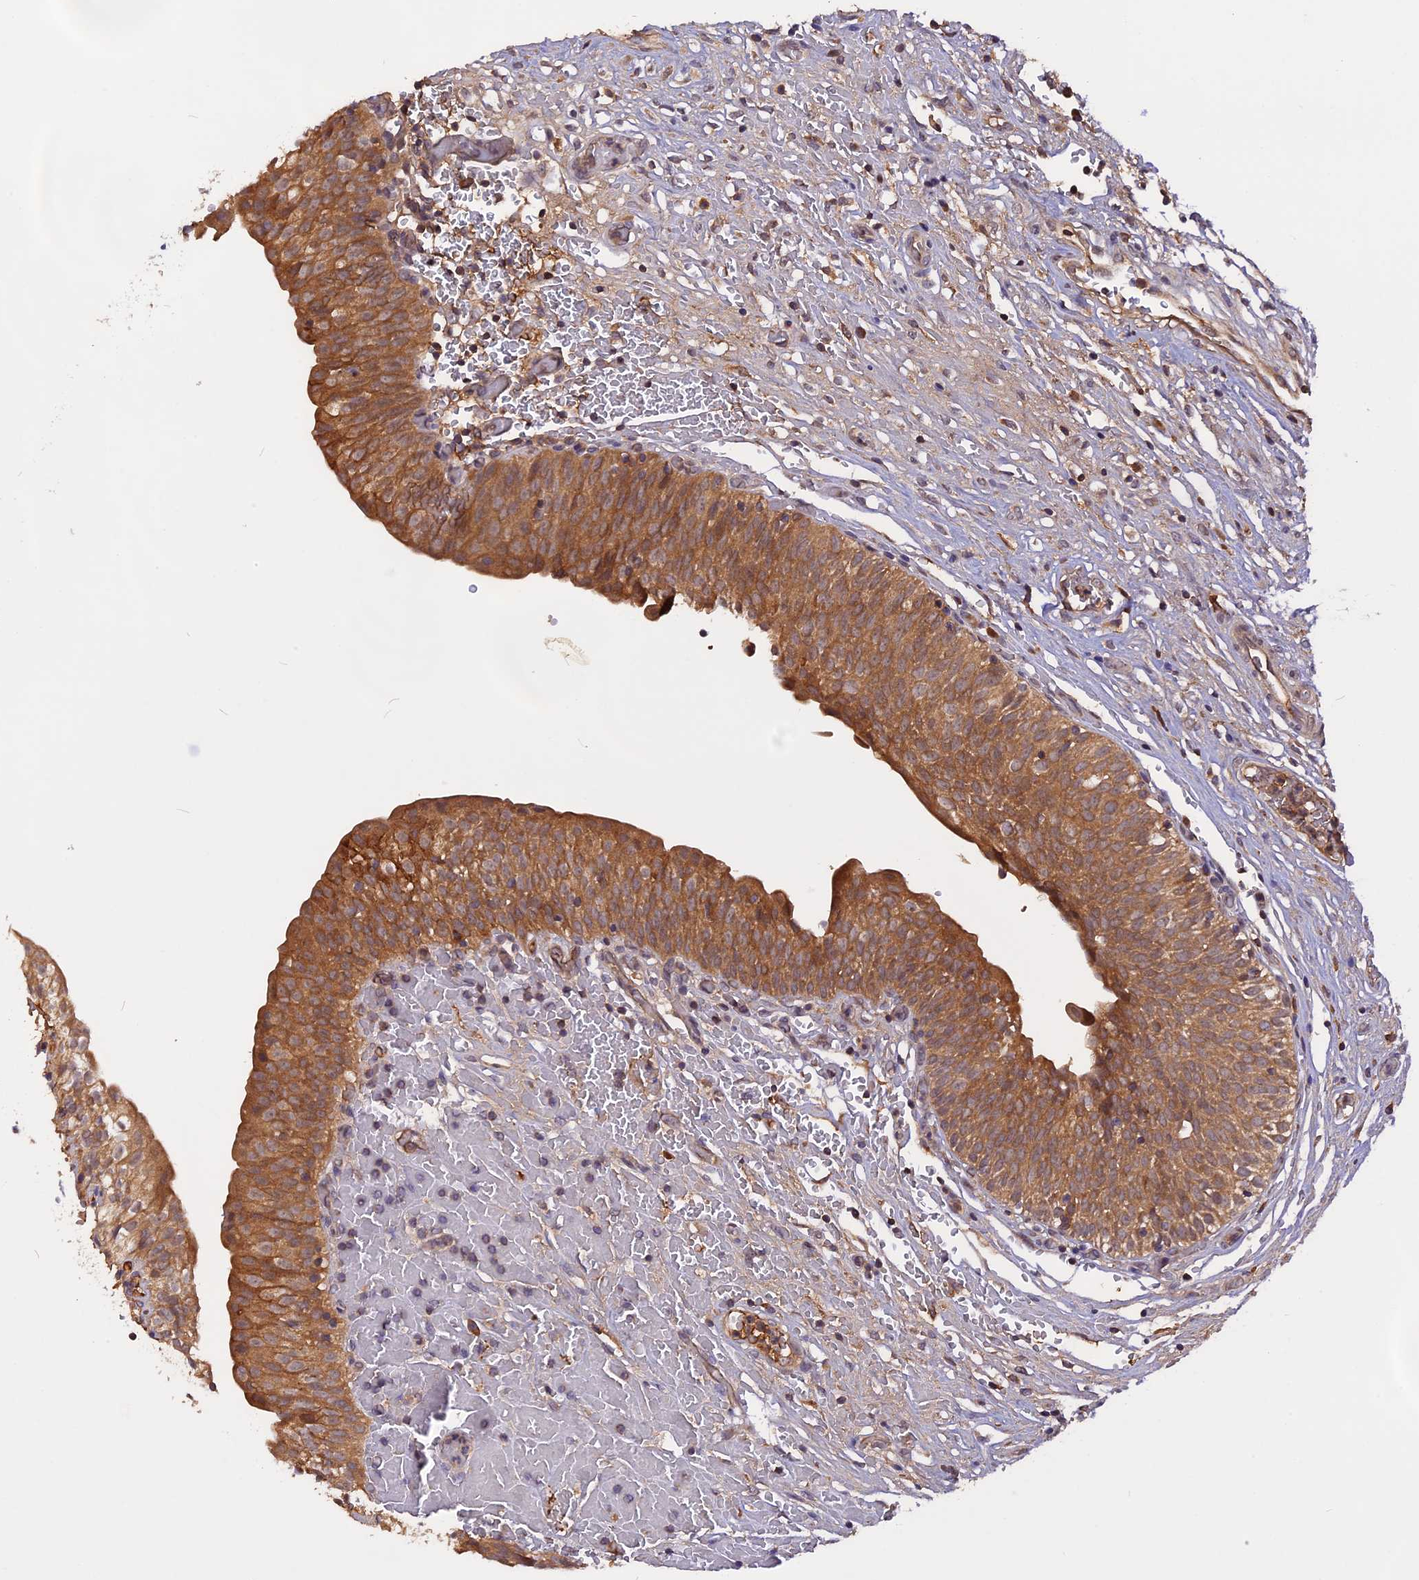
{"staining": {"intensity": "moderate", "quantity": ">75%", "location": "cytoplasmic/membranous"}, "tissue": "urinary bladder", "cell_type": "Urothelial cells", "image_type": "normal", "snomed": [{"axis": "morphology", "description": "Normal tissue, NOS"}, {"axis": "topography", "description": "Urinary bladder"}], "caption": "Urinary bladder stained for a protein (brown) displays moderate cytoplasmic/membranous positive positivity in approximately >75% of urothelial cells.", "gene": "MARK4", "patient": {"sex": "male", "age": 55}}